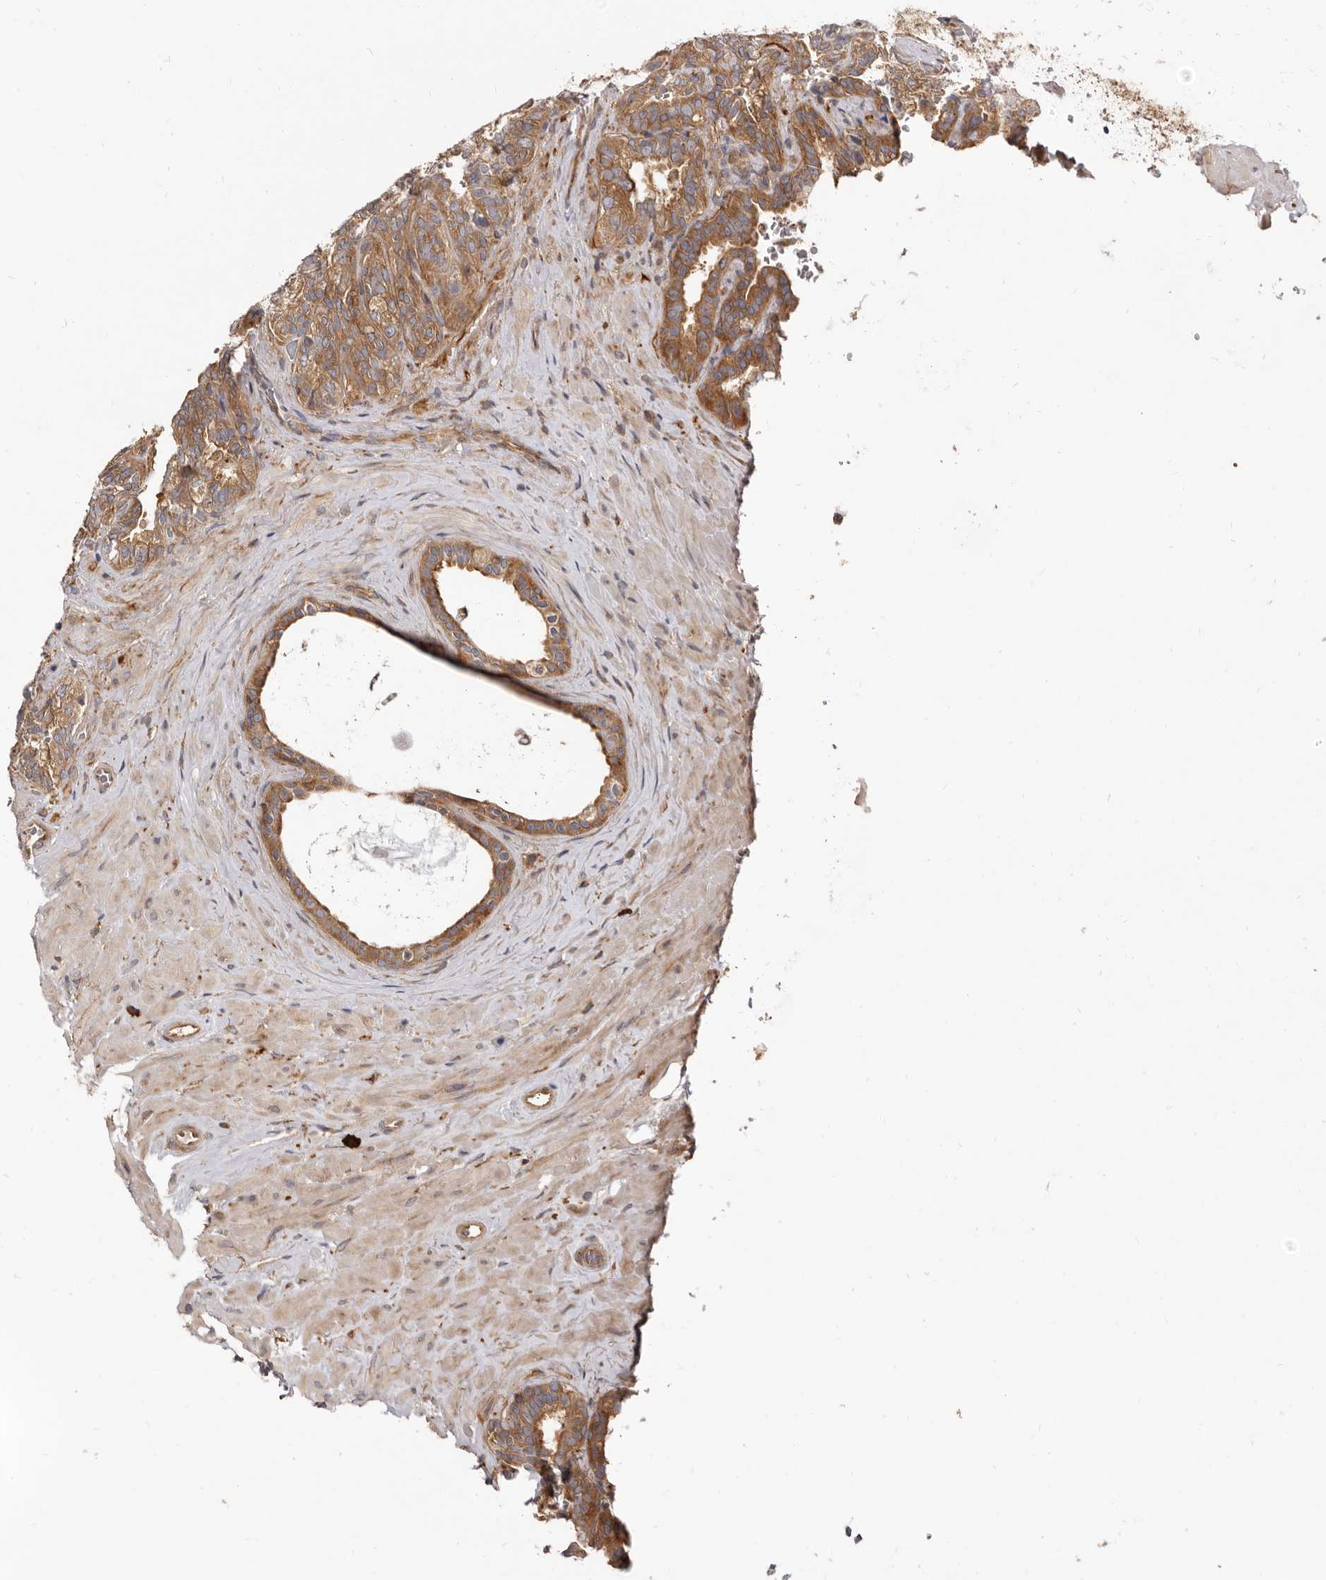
{"staining": {"intensity": "moderate", "quantity": ">75%", "location": "cytoplasmic/membranous"}, "tissue": "seminal vesicle", "cell_type": "Glandular cells", "image_type": "normal", "snomed": [{"axis": "morphology", "description": "Normal tissue, NOS"}, {"axis": "topography", "description": "Prostate"}, {"axis": "topography", "description": "Seminal veicle"}], "caption": "Benign seminal vesicle was stained to show a protein in brown. There is medium levels of moderate cytoplasmic/membranous expression in about >75% of glandular cells.", "gene": "ADAMTS20", "patient": {"sex": "male", "age": 67}}